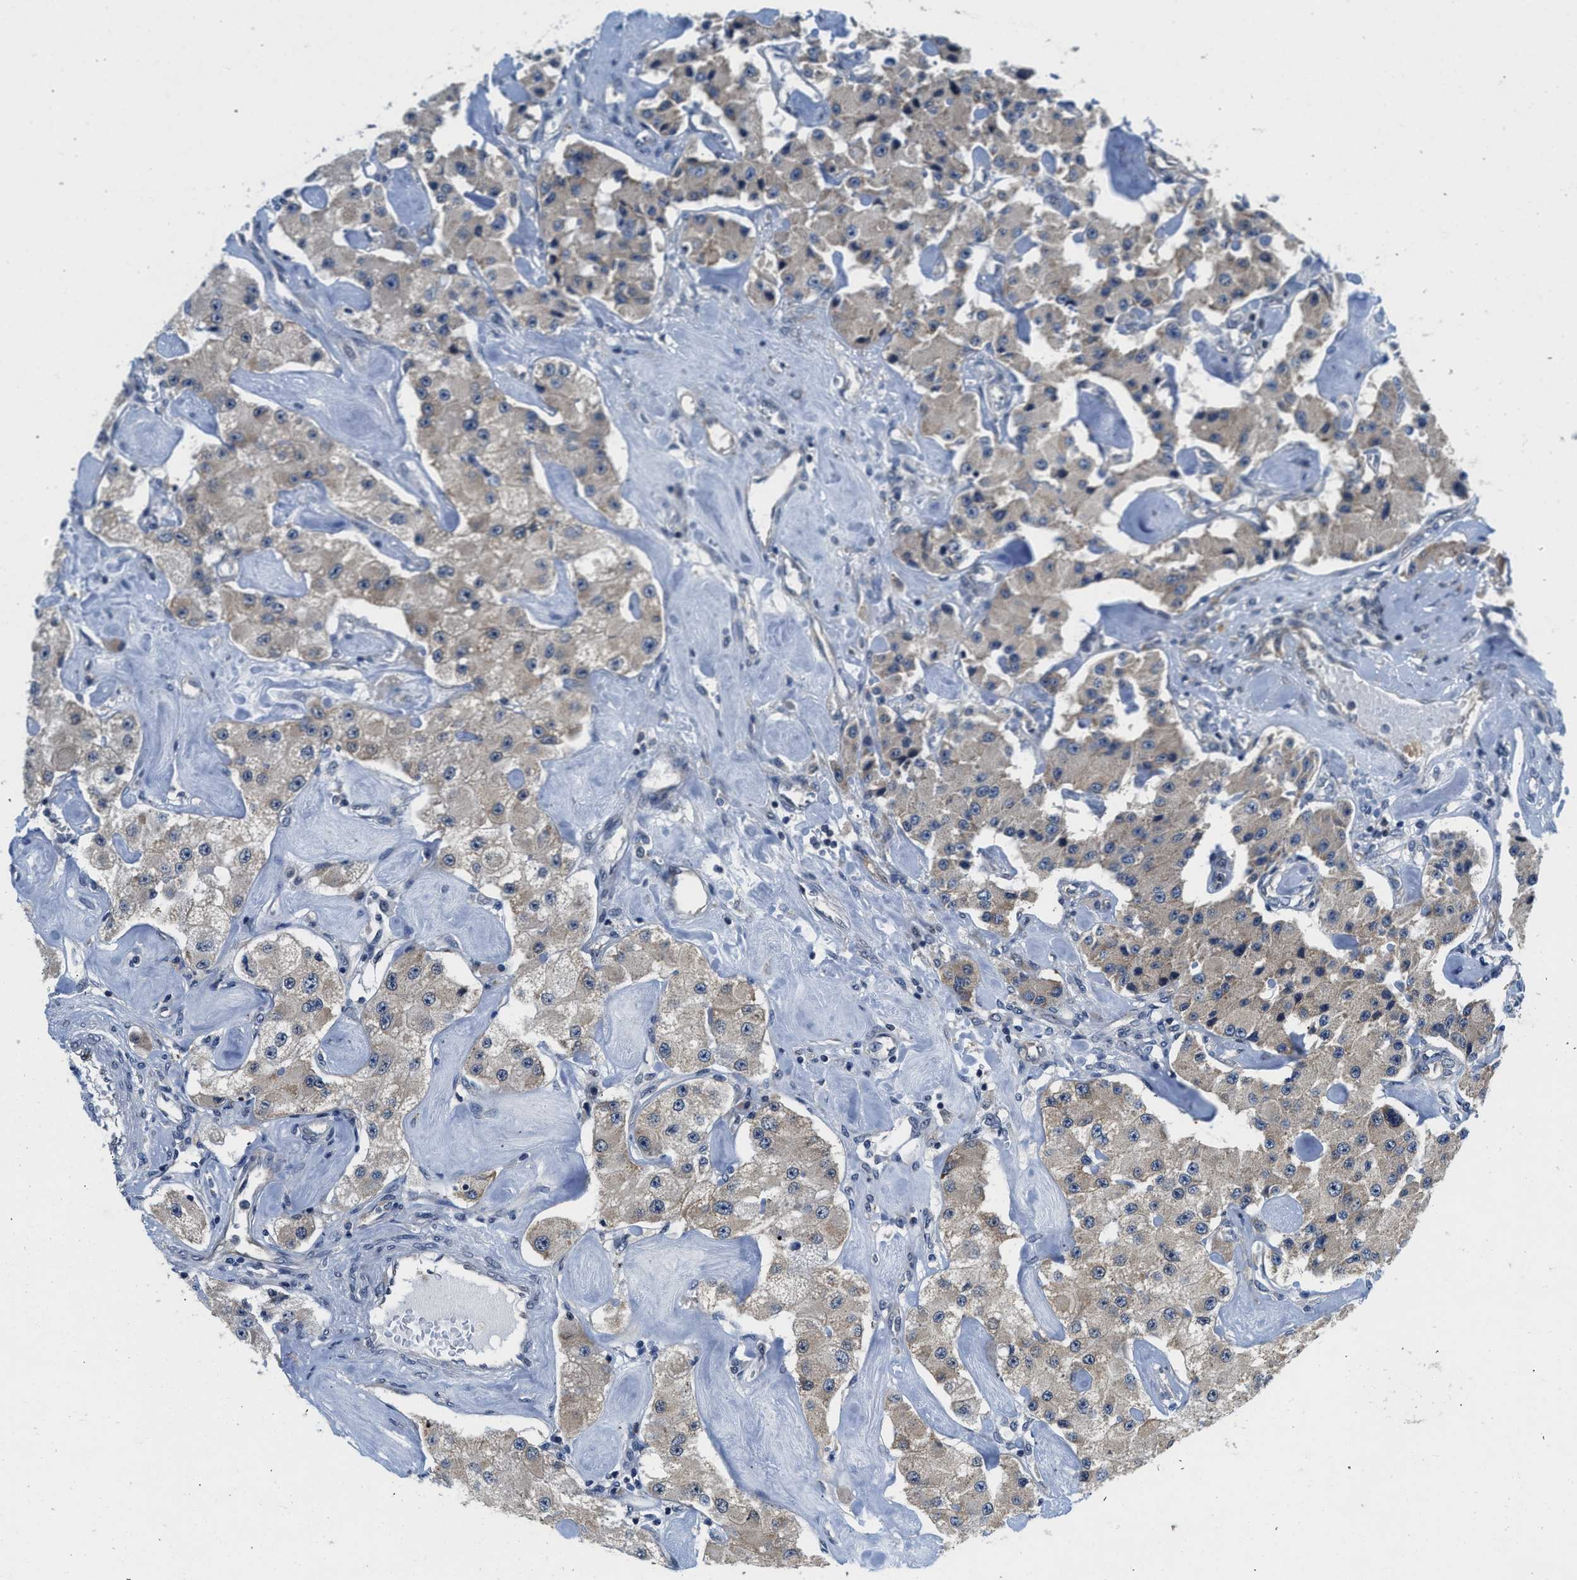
{"staining": {"intensity": "weak", "quantity": ">75%", "location": "cytoplasmic/membranous"}, "tissue": "carcinoid", "cell_type": "Tumor cells", "image_type": "cancer", "snomed": [{"axis": "morphology", "description": "Carcinoid, malignant, NOS"}, {"axis": "topography", "description": "Pancreas"}], "caption": "DAB (3,3'-diaminobenzidine) immunohistochemical staining of human carcinoid (malignant) exhibits weak cytoplasmic/membranous protein expression in approximately >75% of tumor cells.", "gene": "PA2G4", "patient": {"sex": "male", "age": 41}}